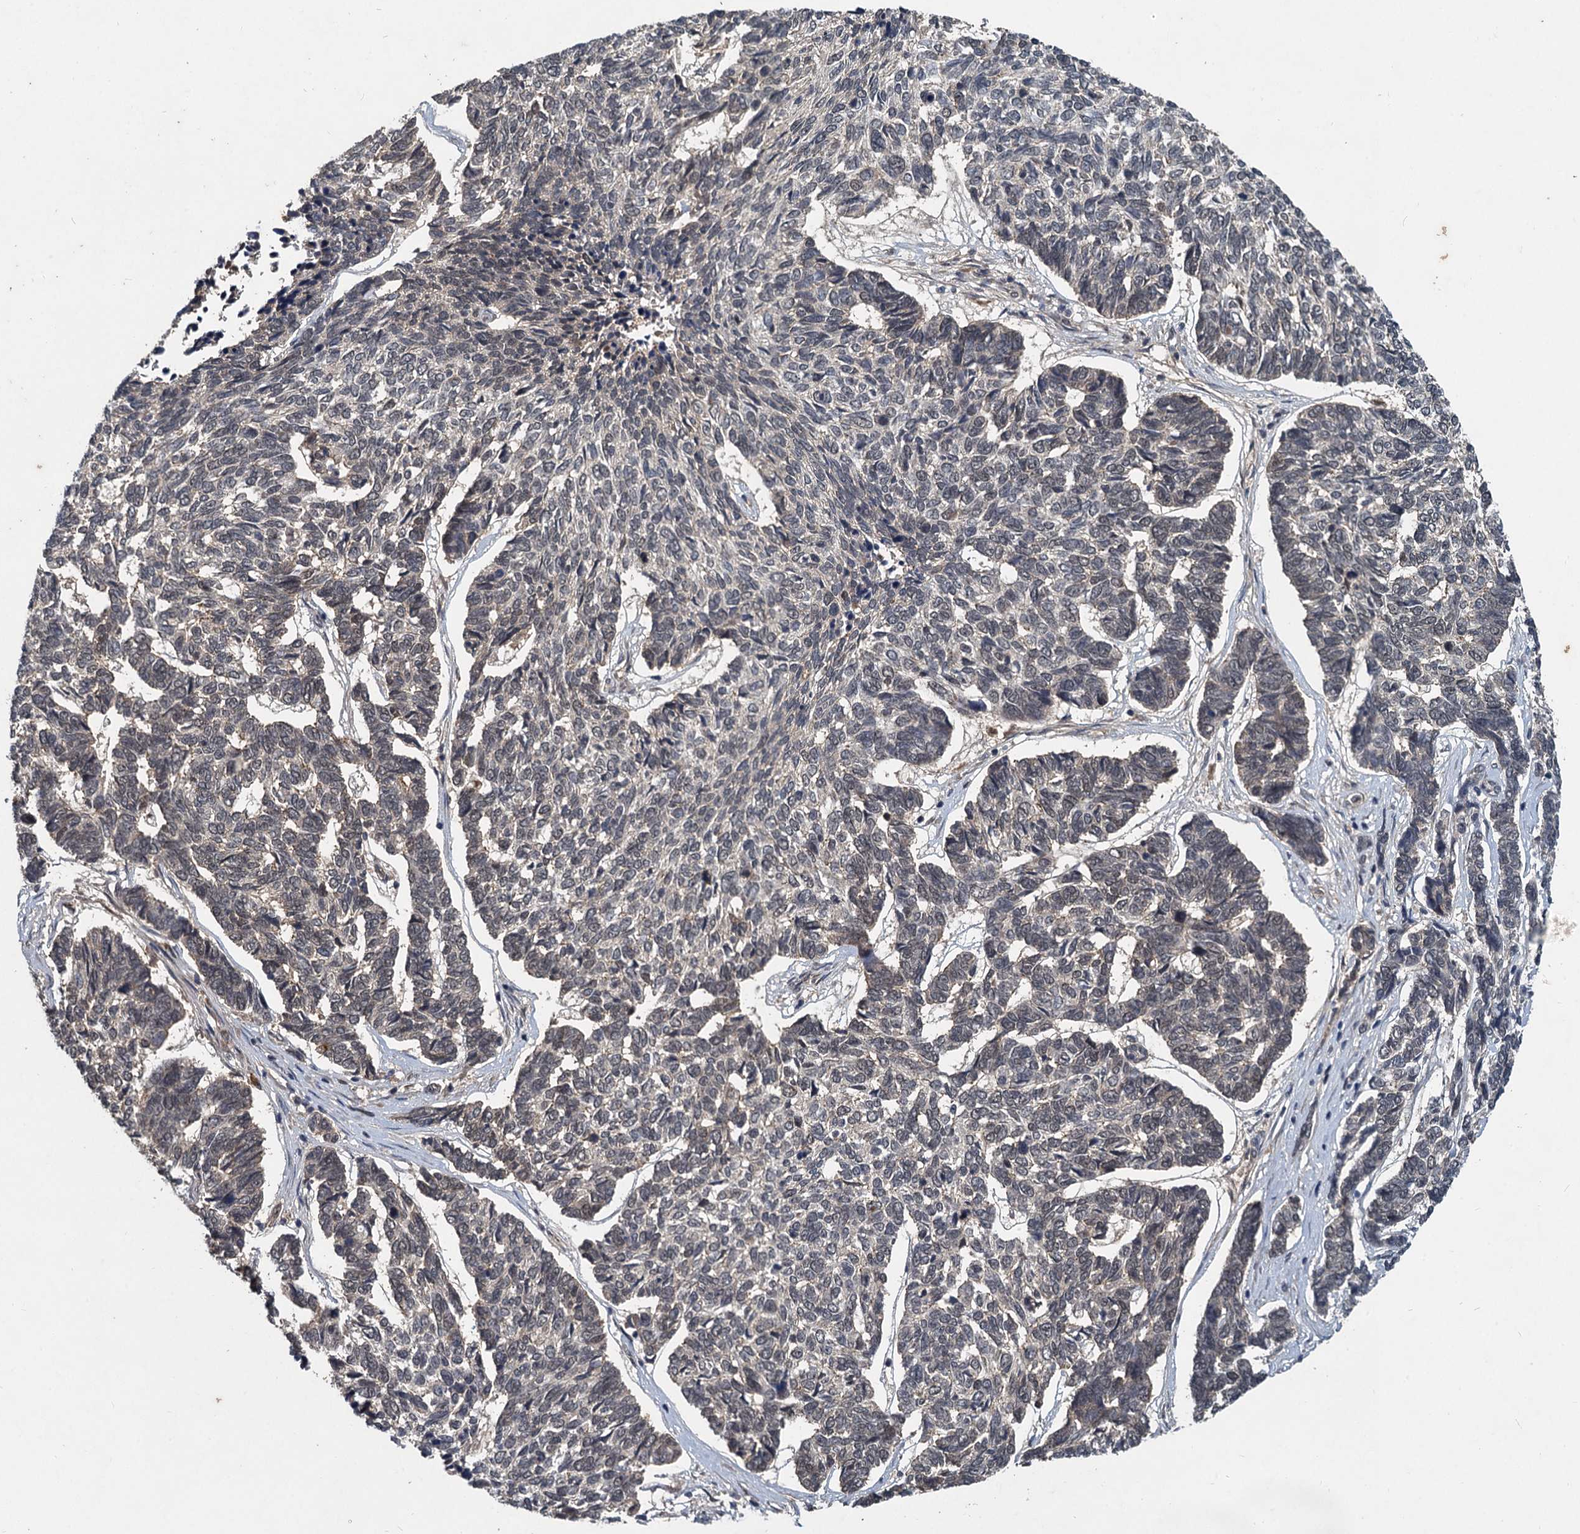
{"staining": {"intensity": "negative", "quantity": "none", "location": "none"}, "tissue": "skin cancer", "cell_type": "Tumor cells", "image_type": "cancer", "snomed": [{"axis": "morphology", "description": "Basal cell carcinoma"}, {"axis": "topography", "description": "Skin"}], "caption": "An immunohistochemistry histopathology image of skin cancer is shown. There is no staining in tumor cells of skin cancer.", "gene": "RITA1", "patient": {"sex": "female", "age": 65}}